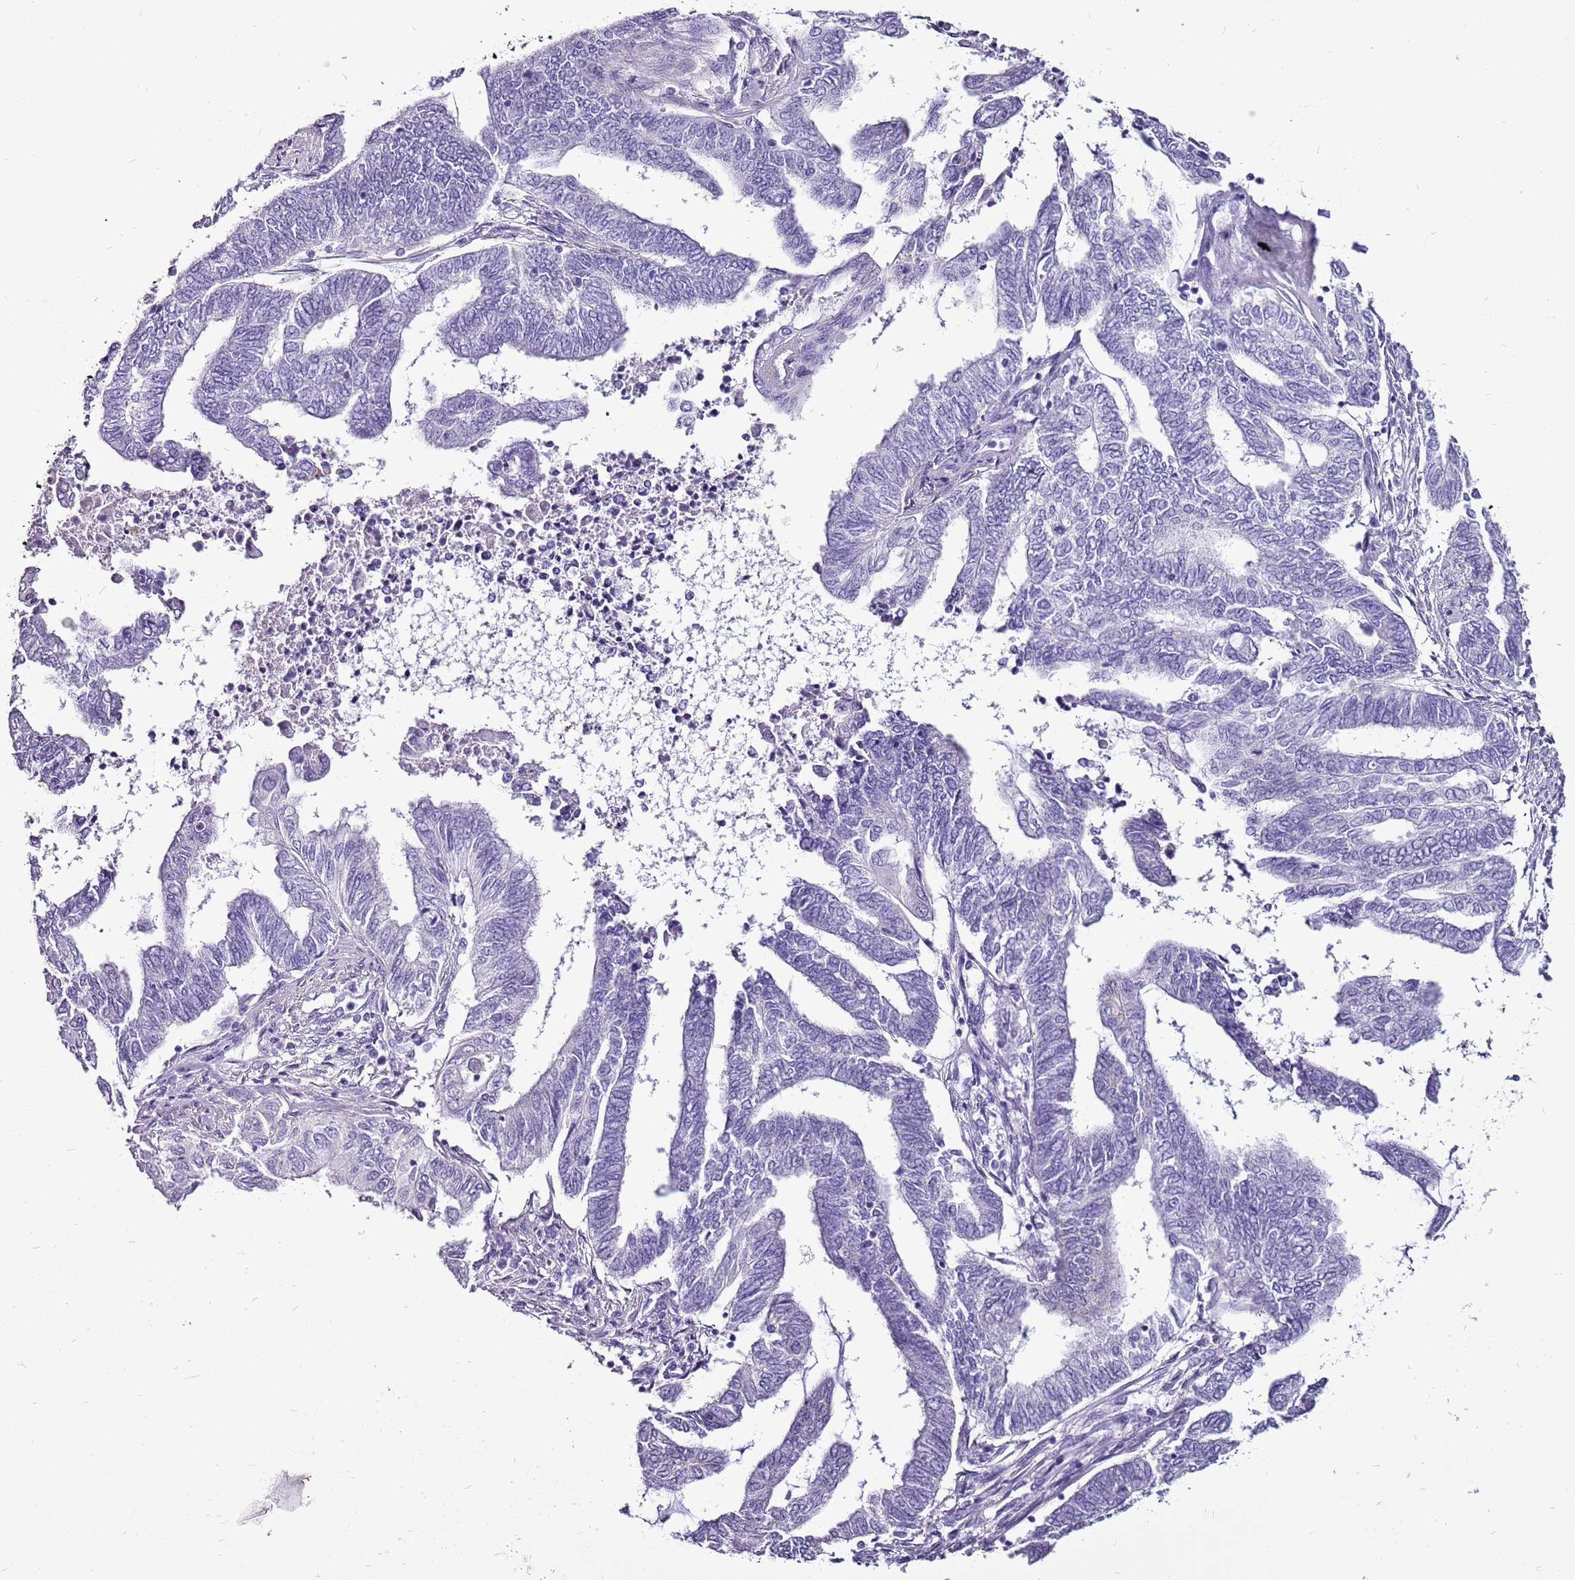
{"staining": {"intensity": "negative", "quantity": "none", "location": "none"}, "tissue": "endometrial cancer", "cell_type": "Tumor cells", "image_type": "cancer", "snomed": [{"axis": "morphology", "description": "Adenocarcinoma, NOS"}, {"axis": "topography", "description": "Uterus"}, {"axis": "topography", "description": "Endometrium"}], "caption": "Tumor cells show no significant staining in adenocarcinoma (endometrial). (DAB immunohistochemistry with hematoxylin counter stain).", "gene": "ACSS3", "patient": {"sex": "female", "age": 70}}